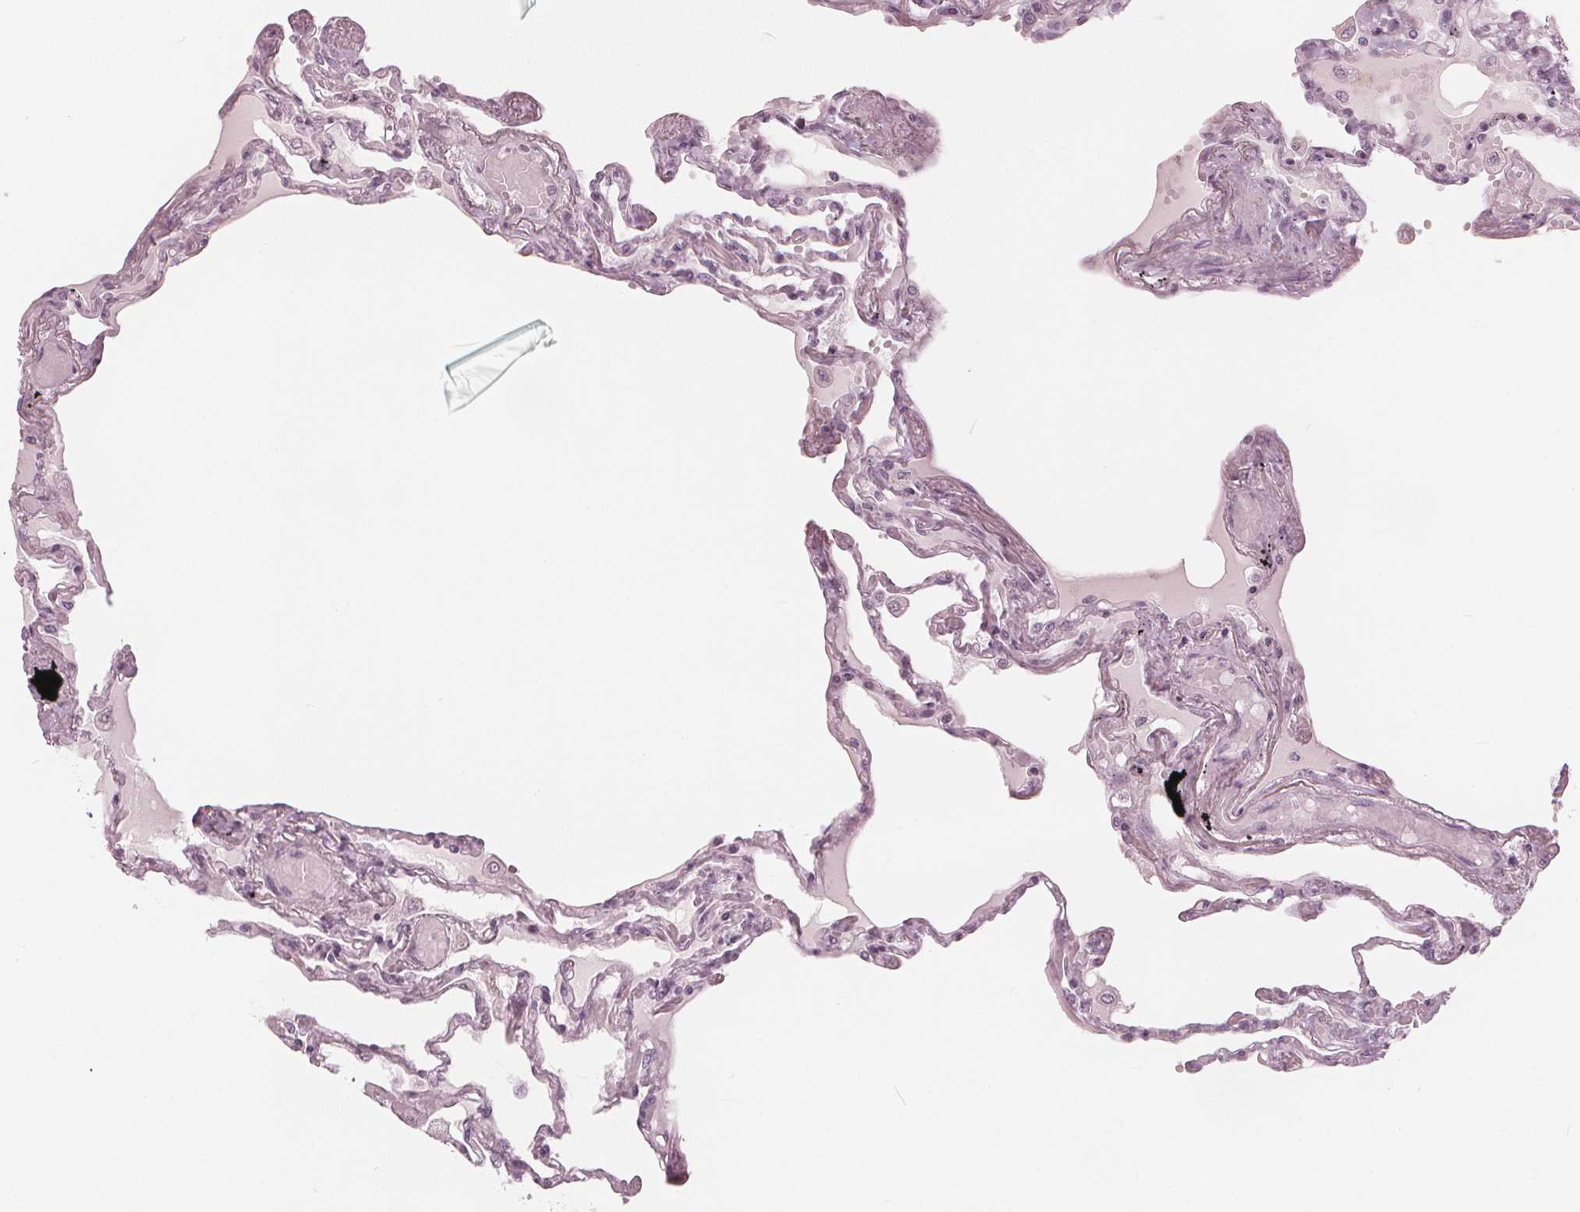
{"staining": {"intensity": "negative", "quantity": "none", "location": "none"}, "tissue": "lung", "cell_type": "Alveolar cells", "image_type": "normal", "snomed": [{"axis": "morphology", "description": "Normal tissue, NOS"}, {"axis": "morphology", "description": "Adenocarcinoma, NOS"}, {"axis": "topography", "description": "Cartilage tissue"}, {"axis": "topography", "description": "Lung"}], "caption": "The micrograph reveals no staining of alveolar cells in normal lung.", "gene": "PAEP", "patient": {"sex": "female", "age": 67}}